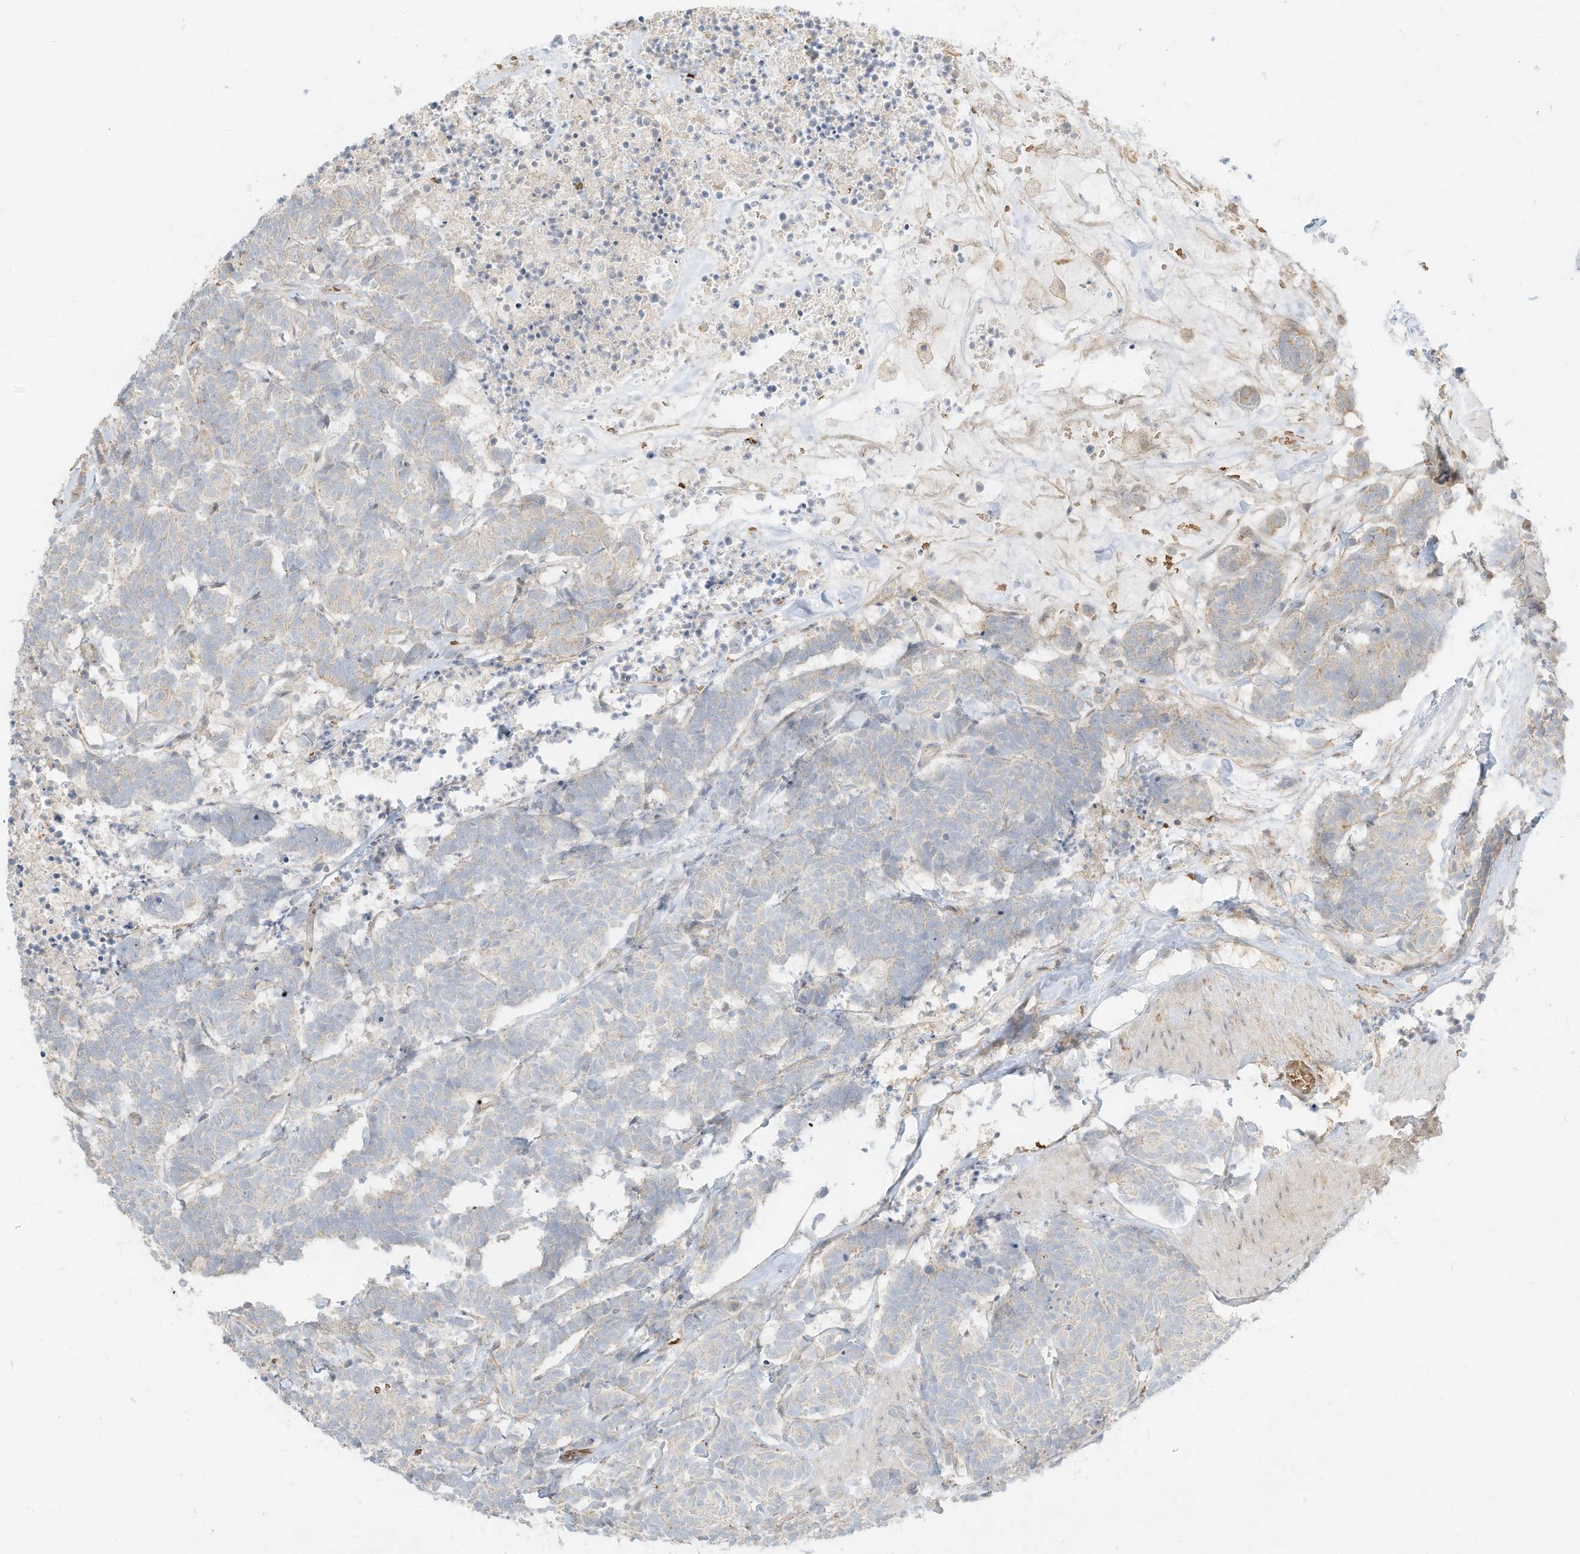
{"staining": {"intensity": "negative", "quantity": "none", "location": "none"}, "tissue": "carcinoid", "cell_type": "Tumor cells", "image_type": "cancer", "snomed": [{"axis": "morphology", "description": "Carcinoma, NOS"}, {"axis": "morphology", "description": "Carcinoid, malignant, NOS"}, {"axis": "topography", "description": "Urinary bladder"}], "caption": "This is an immunohistochemistry (IHC) histopathology image of human malignant carcinoid. There is no staining in tumor cells.", "gene": "OFD1", "patient": {"sex": "male", "age": 57}}